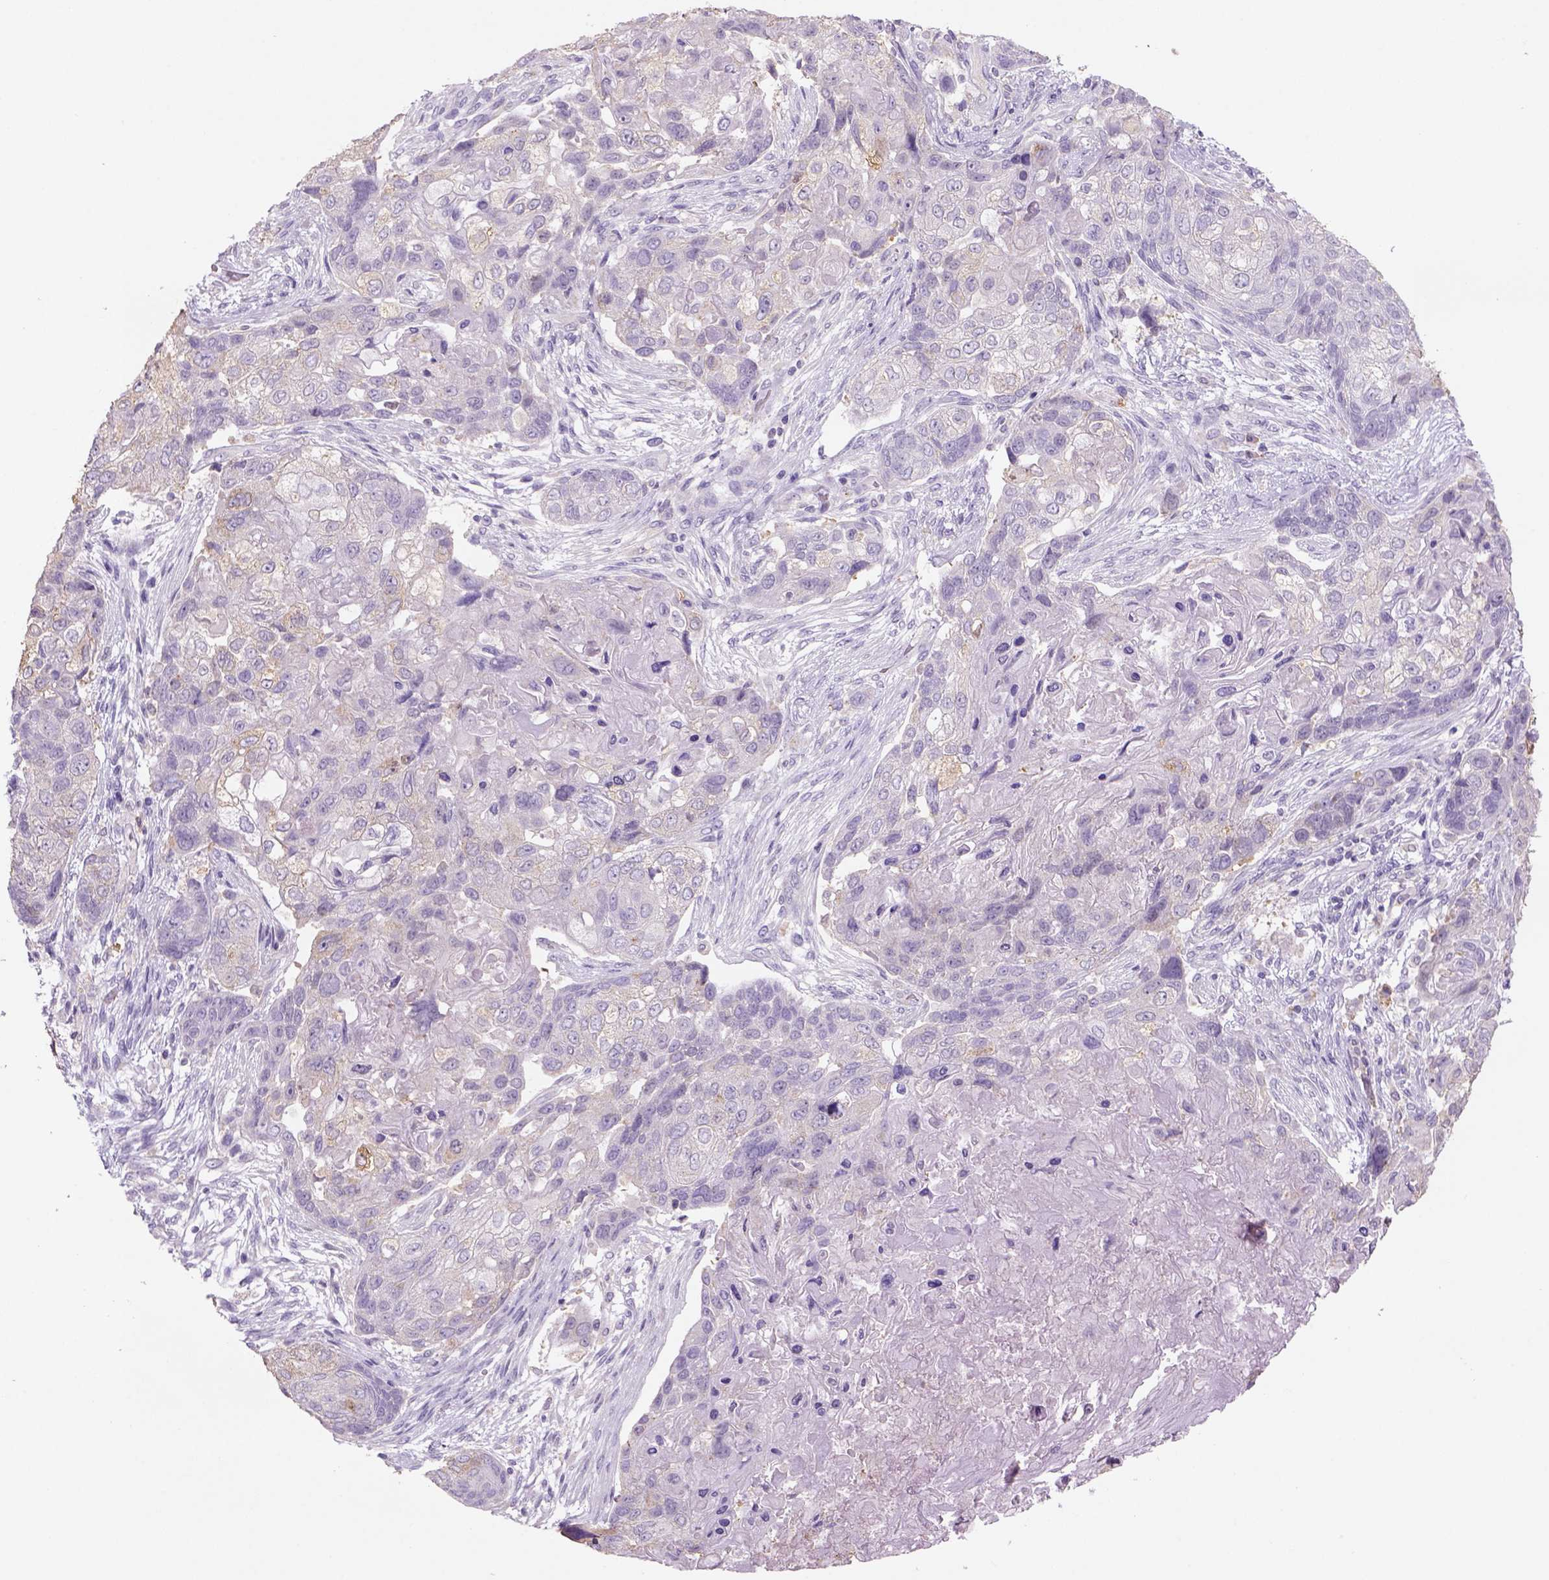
{"staining": {"intensity": "negative", "quantity": "none", "location": "none"}, "tissue": "lung cancer", "cell_type": "Tumor cells", "image_type": "cancer", "snomed": [{"axis": "morphology", "description": "Squamous cell carcinoma, NOS"}, {"axis": "topography", "description": "Lung"}], "caption": "A high-resolution photomicrograph shows immunohistochemistry staining of lung cancer (squamous cell carcinoma), which demonstrates no significant expression in tumor cells.", "gene": "NAALAD2", "patient": {"sex": "male", "age": 69}}